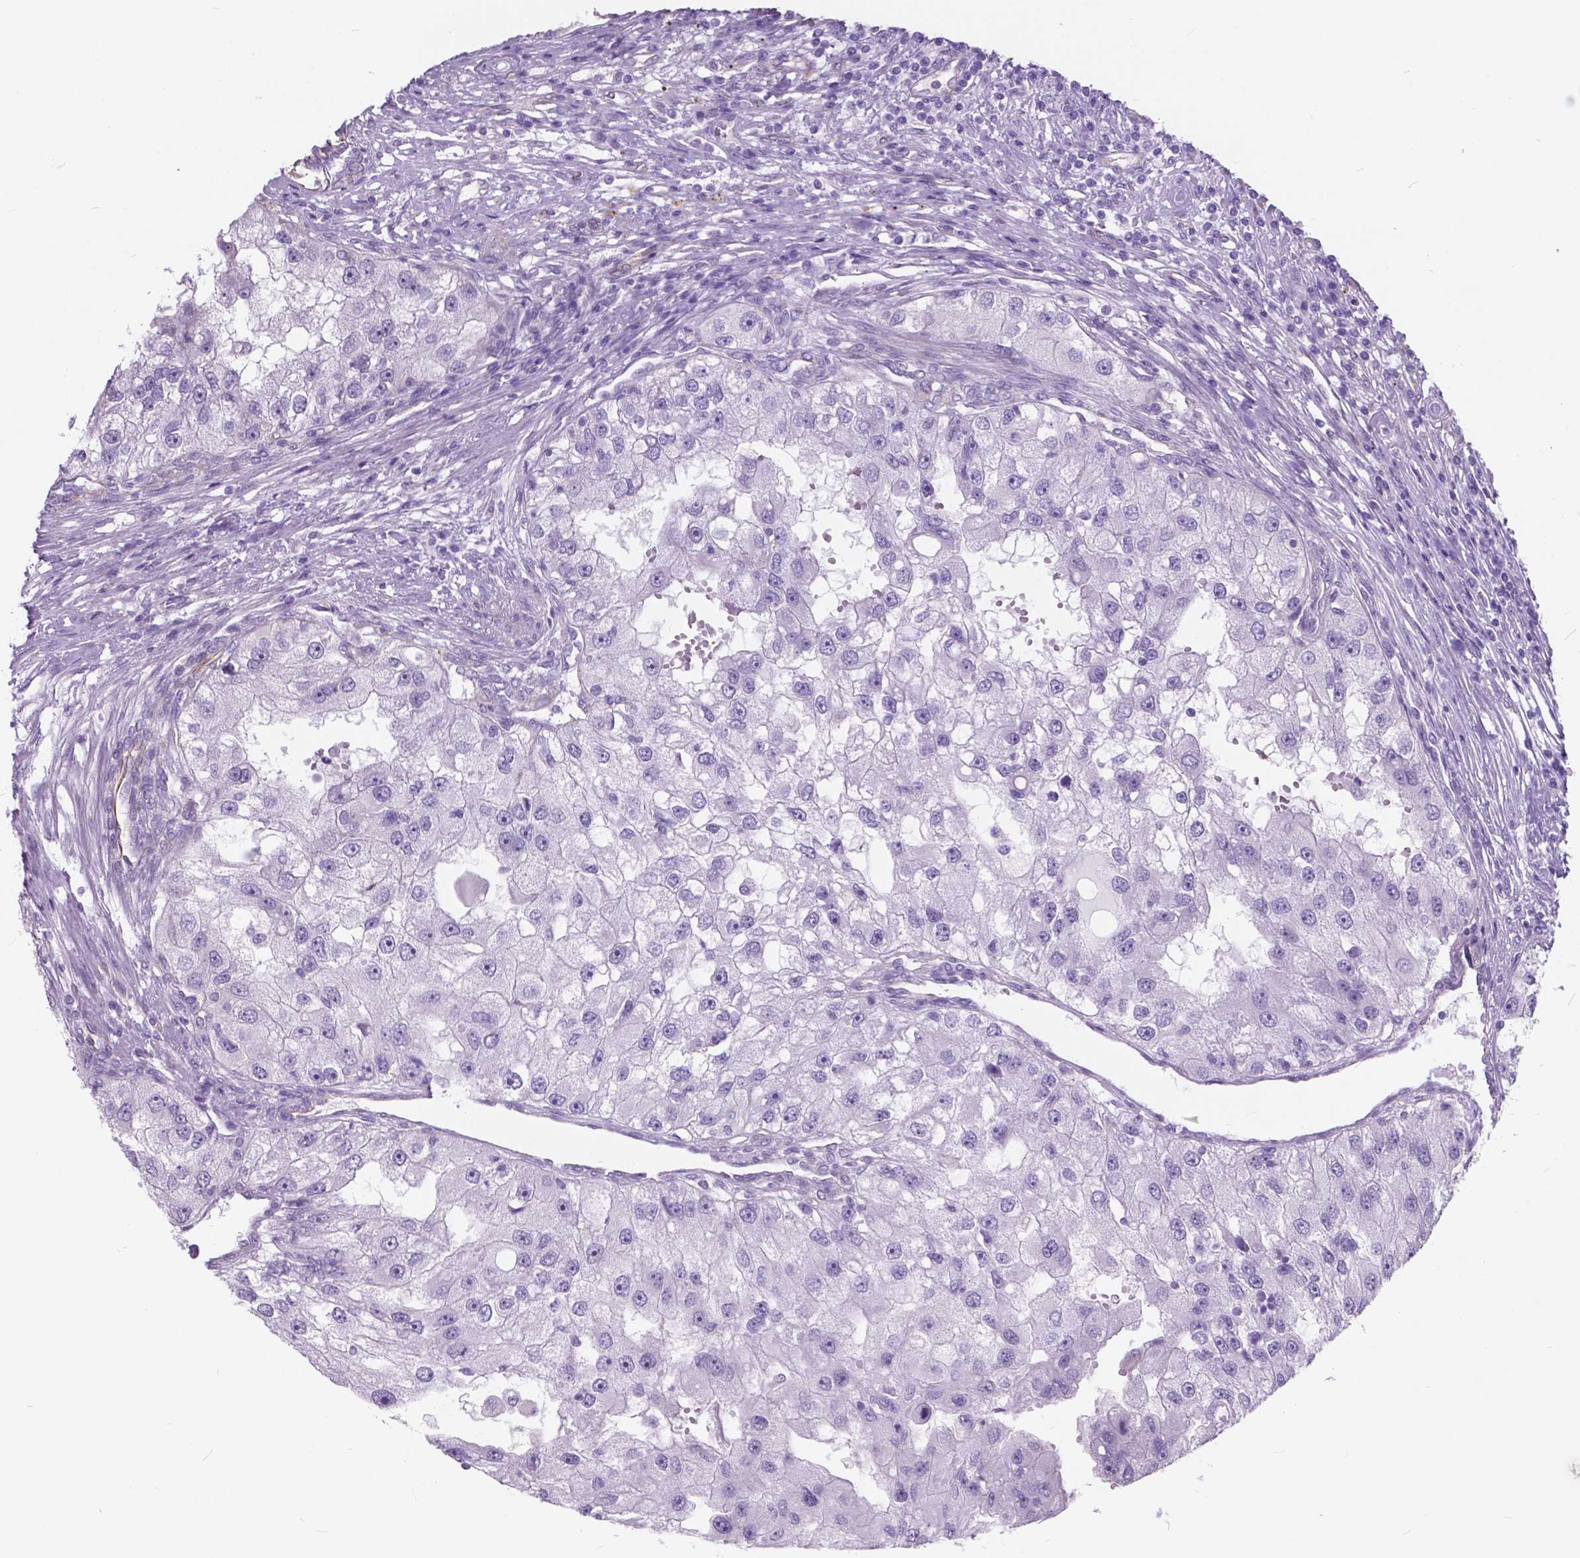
{"staining": {"intensity": "negative", "quantity": "none", "location": "none"}, "tissue": "renal cancer", "cell_type": "Tumor cells", "image_type": "cancer", "snomed": [{"axis": "morphology", "description": "Adenocarcinoma, NOS"}, {"axis": "topography", "description": "Kidney"}], "caption": "The photomicrograph reveals no significant staining in tumor cells of renal cancer (adenocarcinoma). (DAB immunohistochemistry (IHC), high magnification).", "gene": "AMOT", "patient": {"sex": "male", "age": 63}}